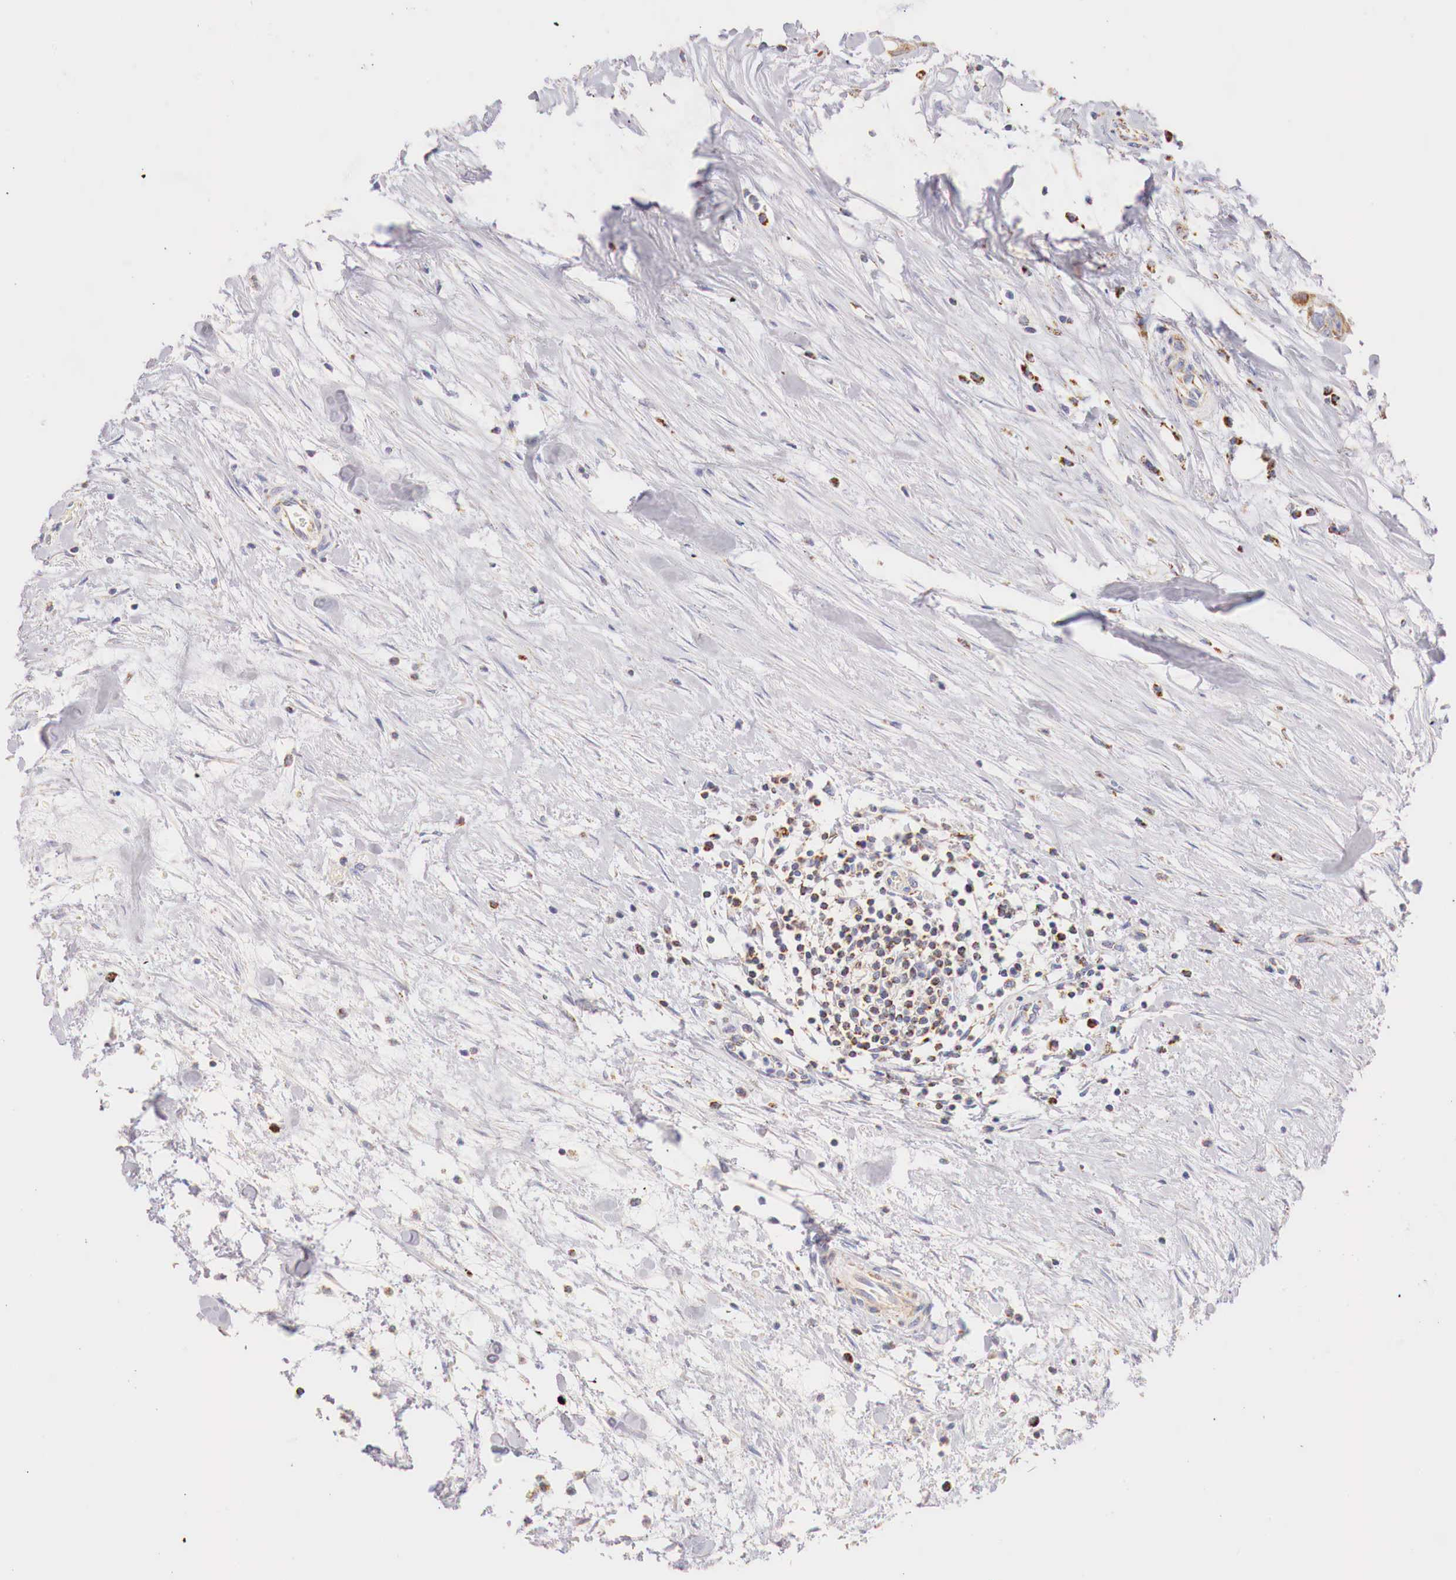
{"staining": {"intensity": "moderate", "quantity": "25%-75%", "location": "cytoplasmic/membranous"}, "tissue": "colorectal cancer", "cell_type": "Tumor cells", "image_type": "cancer", "snomed": [{"axis": "morphology", "description": "Adenocarcinoma, NOS"}, {"axis": "topography", "description": "Rectum"}], "caption": "A medium amount of moderate cytoplasmic/membranous expression is present in about 25%-75% of tumor cells in colorectal adenocarcinoma tissue.", "gene": "IDH3G", "patient": {"sex": "female", "age": 57}}